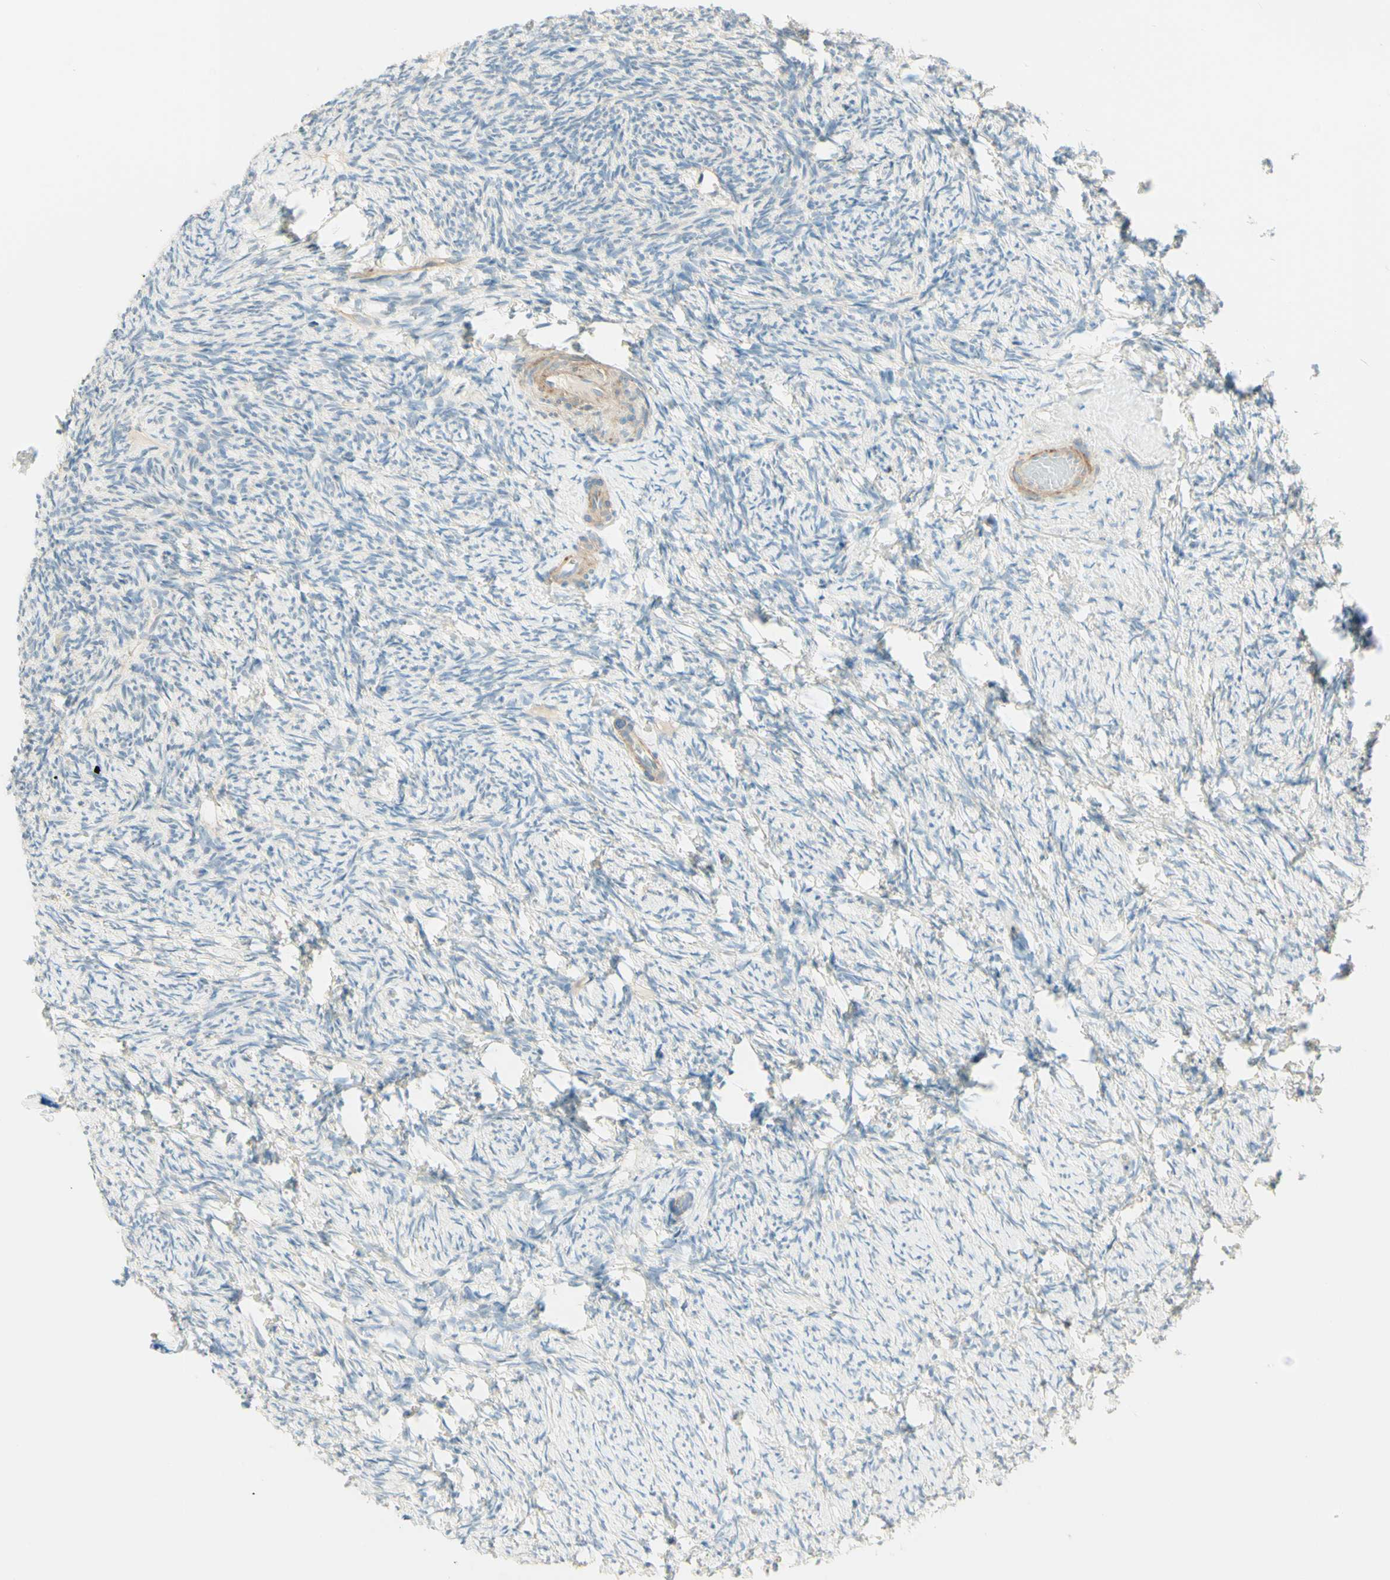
{"staining": {"intensity": "weak", "quantity": "25%-75%", "location": "cytoplasmic/membranous"}, "tissue": "ovary", "cell_type": "Follicle cells", "image_type": "normal", "snomed": [{"axis": "morphology", "description": "Normal tissue, NOS"}, {"axis": "topography", "description": "Ovary"}], "caption": "DAB immunohistochemical staining of unremarkable human ovary reveals weak cytoplasmic/membranous protein expression in about 25%-75% of follicle cells. Using DAB (3,3'-diaminobenzidine) (brown) and hematoxylin (blue) stains, captured at high magnification using brightfield microscopy.", "gene": "PROM1", "patient": {"sex": "female", "age": 60}}